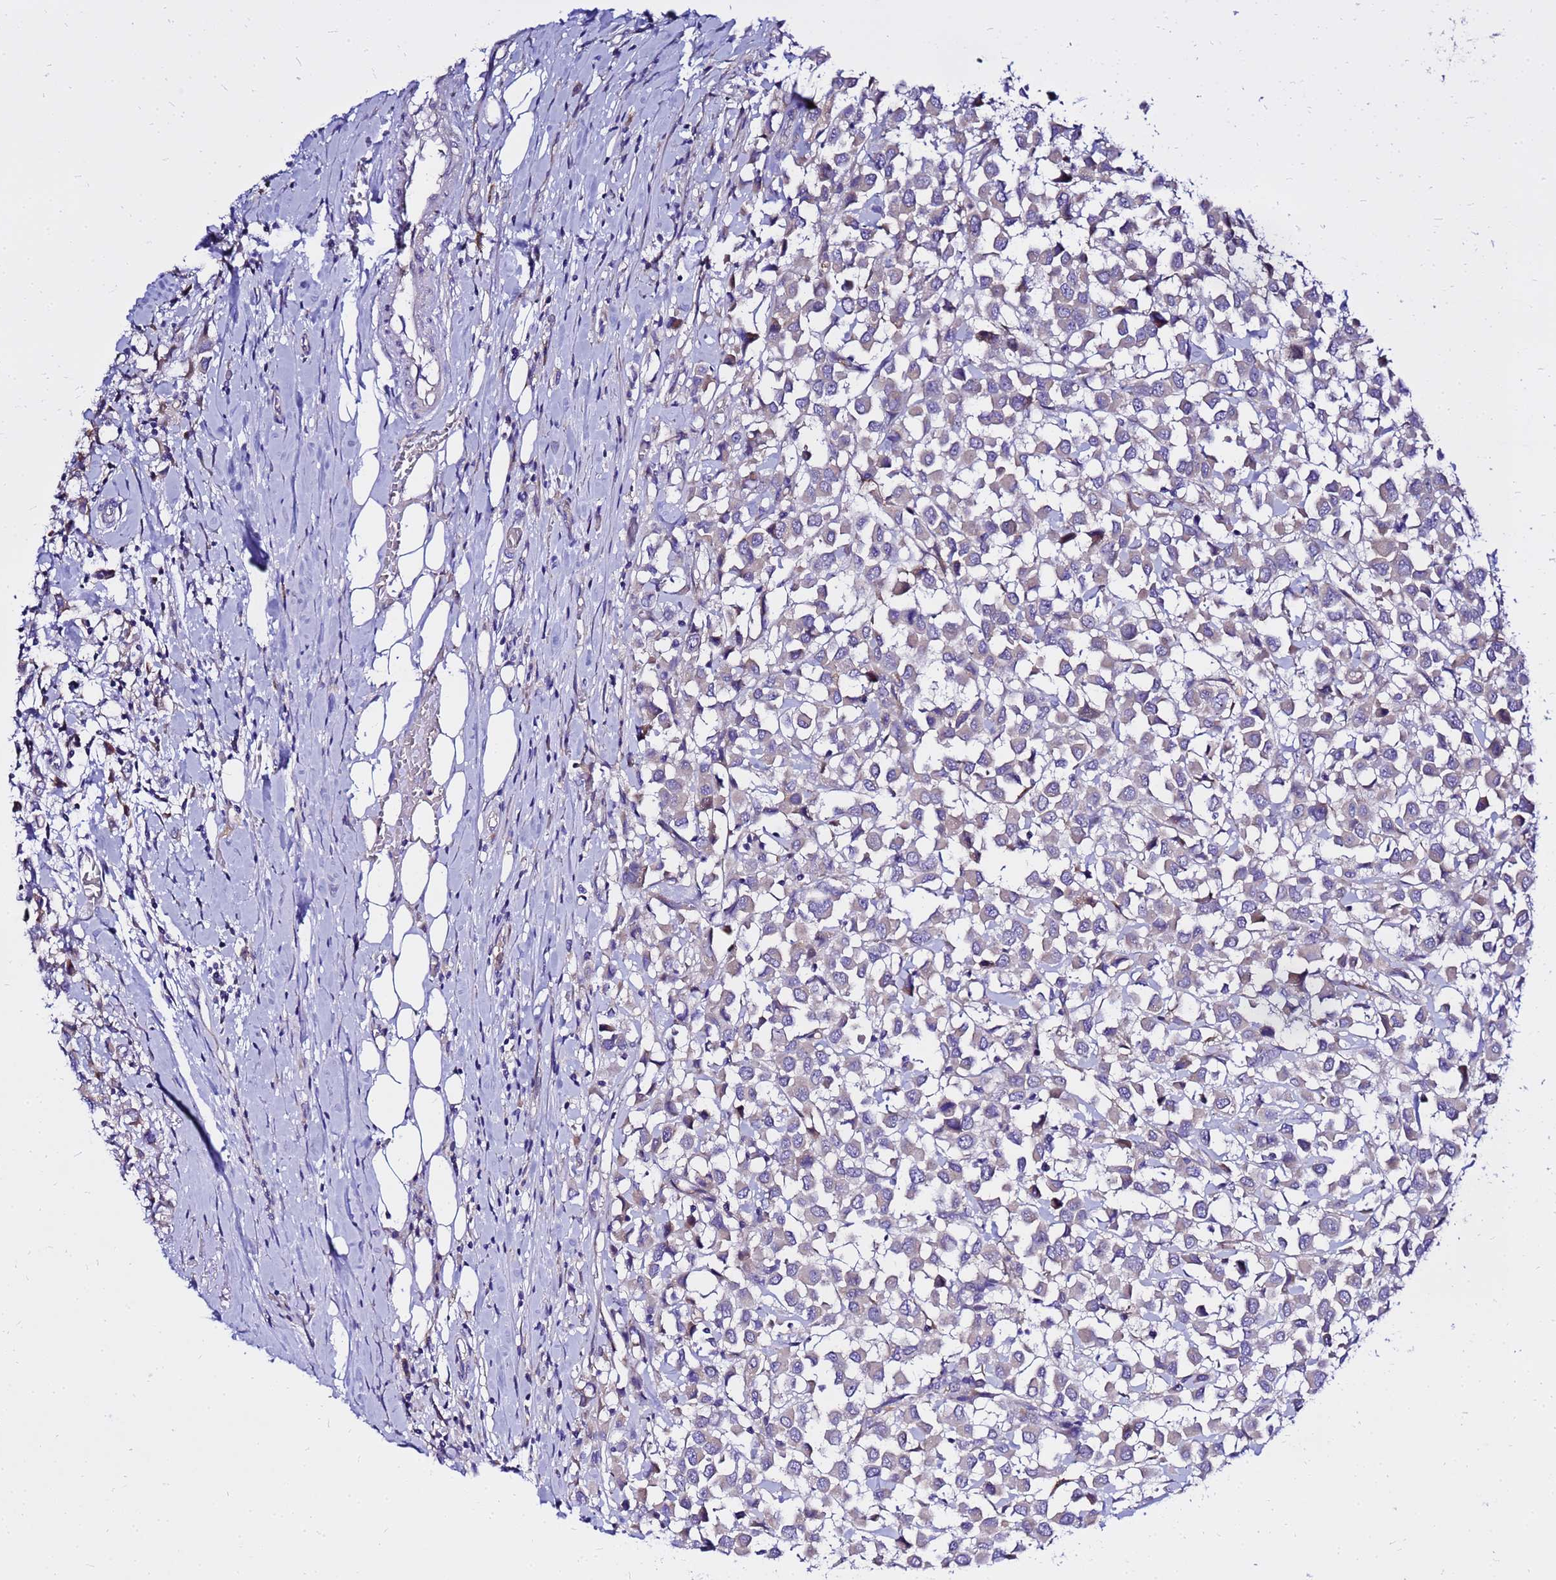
{"staining": {"intensity": "negative", "quantity": "none", "location": "none"}, "tissue": "breast cancer", "cell_type": "Tumor cells", "image_type": "cancer", "snomed": [{"axis": "morphology", "description": "Duct carcinoma"}, {"axis": "topography", "description": "Breast"}], "caption": "This is an immunohistochemistry image of intraductal carcinoma (breast). There is no positivity in tumor cells.", "gene": "HERC5", "patient": {"sex": "female", "age": 61}}